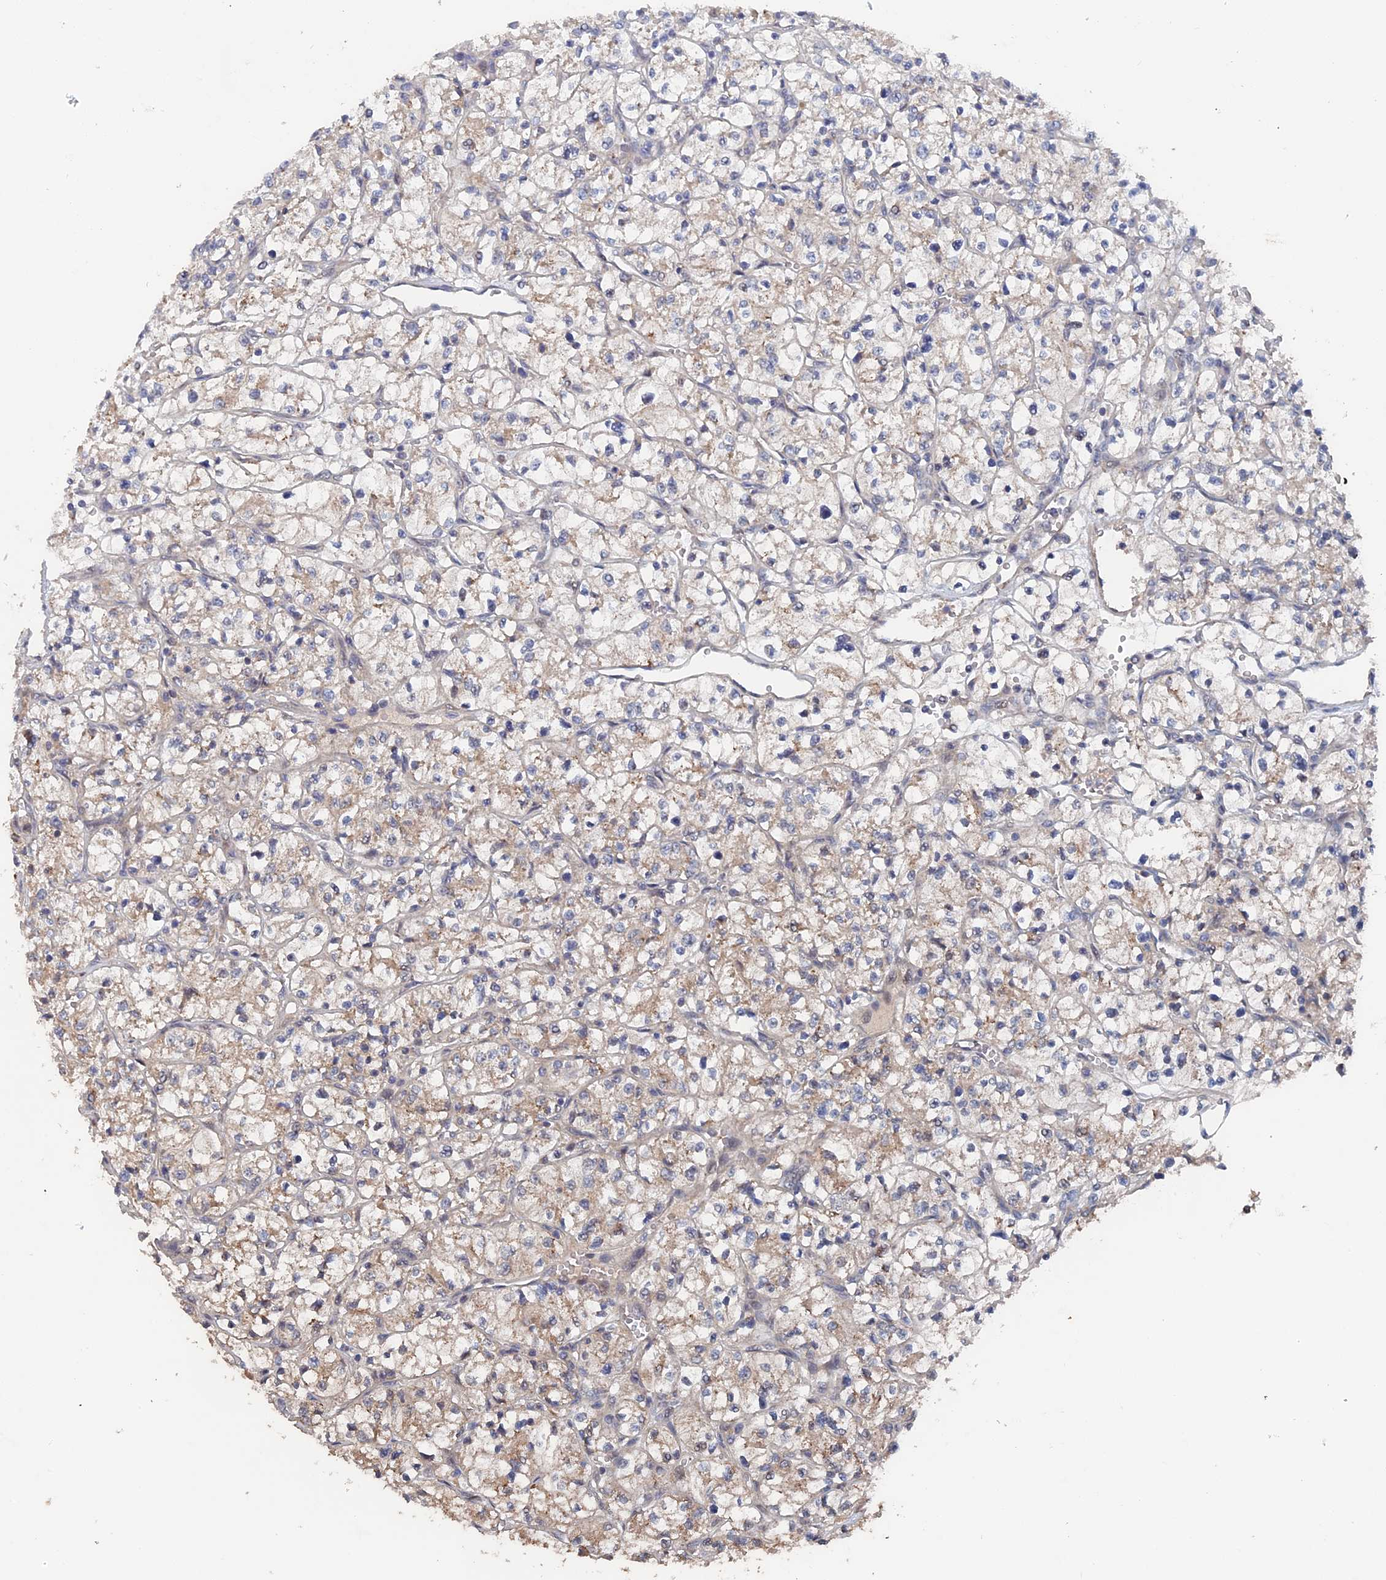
{"staining": {"intensity": "weak", "quantity": "25%-75%", "location": "cytoplasmic/membranous"}, "tissue": "renal cancer", "cell_type": "Tumor cells", "image_type": "cancer", "snomed": [{"axis": "morphology", "description": "Adenocarcinoma, NOS"}, {"axis": "topography", "description": "Kidney"}], "caption": "Protein analysis of renal adenocarcinoma tissue displays weak cytoplasmic/membranous staining in approximately 25%-75% of tumor cells.", "gene": "ELOVL6", "patient": {"sex": "female", "age": 64}}